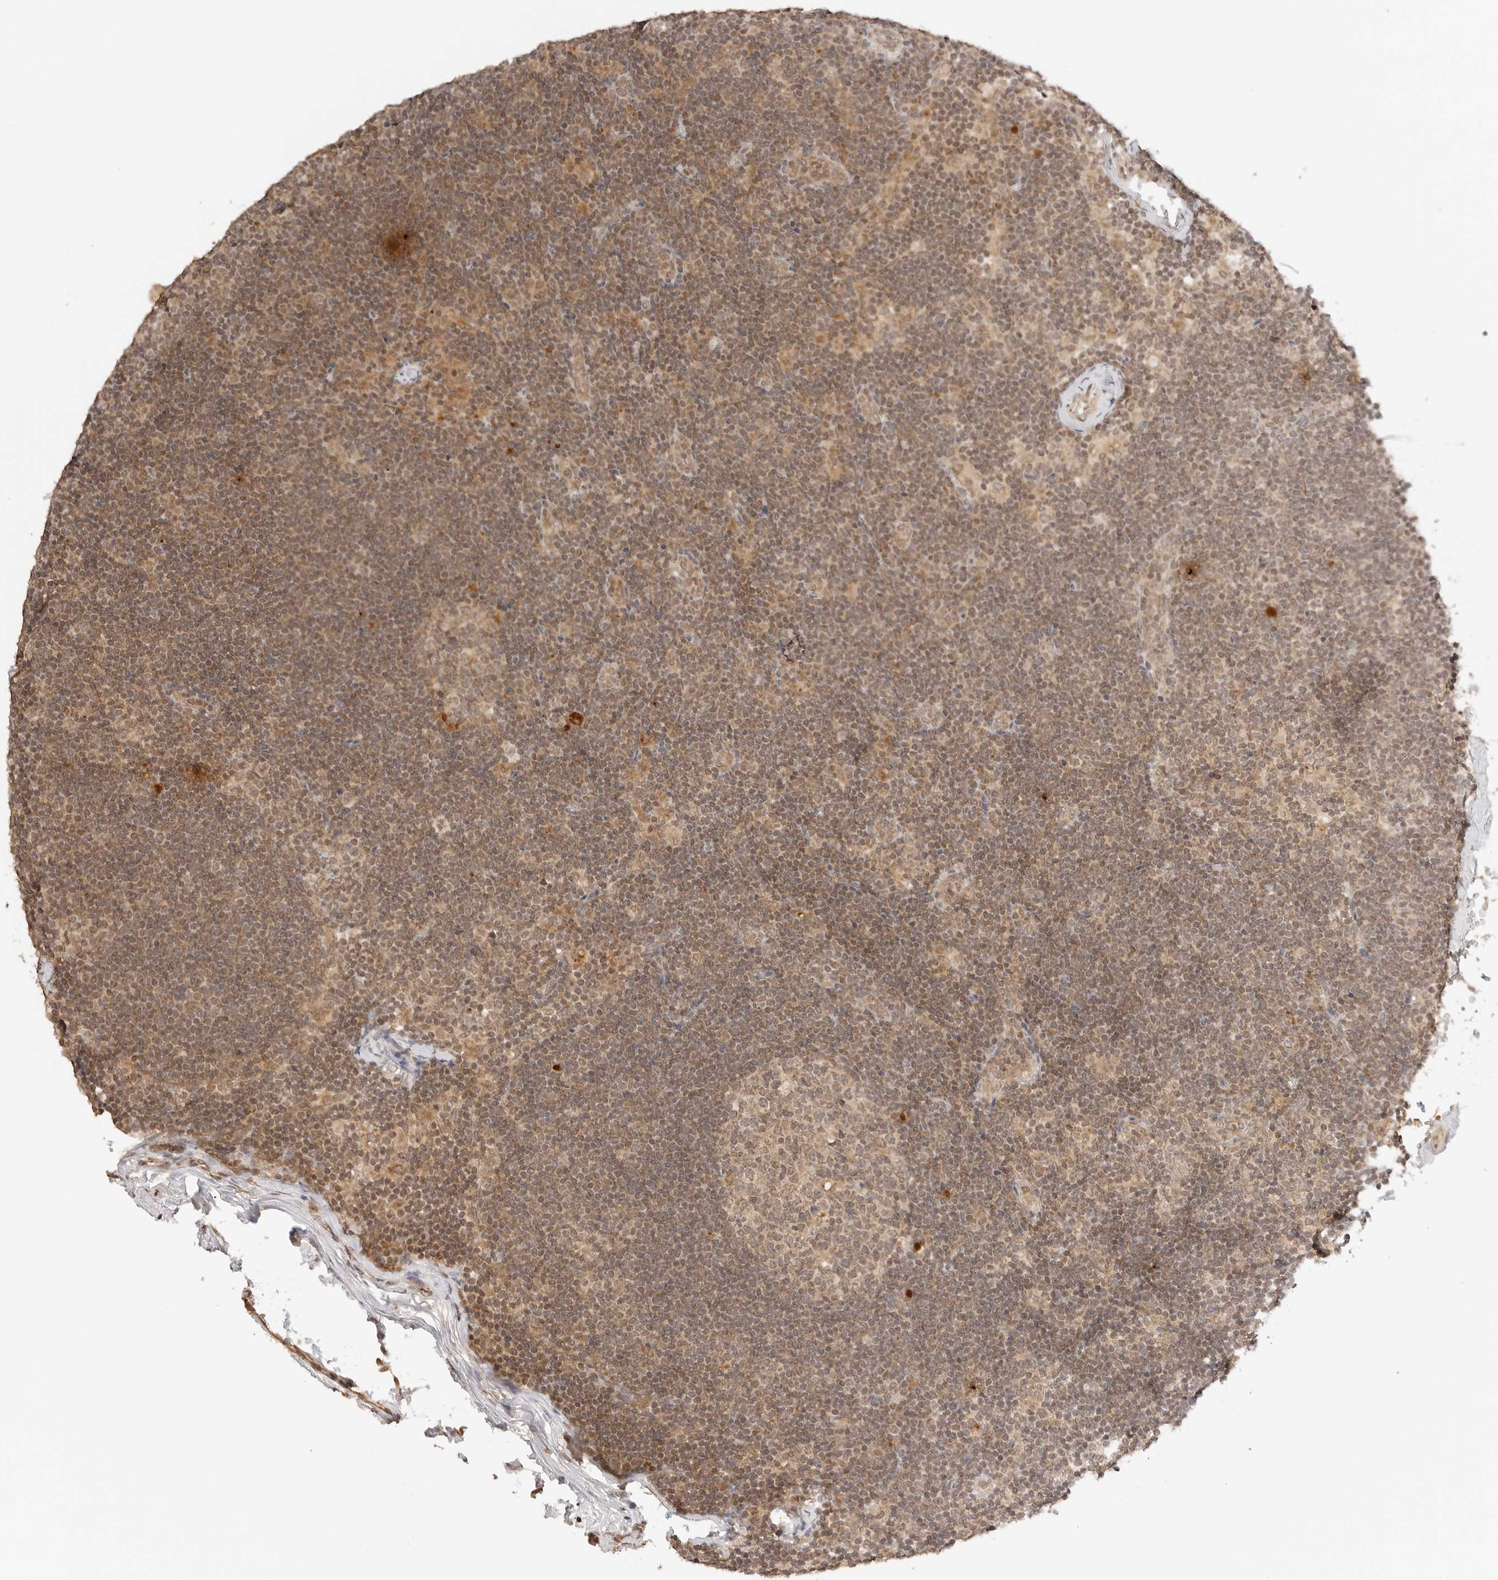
{"staining": {"intensity": "weak", "quantity": ">75%", "location": "cytoplasmic/membranous,nuclear"}, "tissue": "lymph node", "cell_type": "Germinal center cells", "image_type": "normal", "snomed": [{"axis": "morphology", "description": "Normal tissue, NOS"}, {"axis": "topography", "description": "Lymph node"}], "caption": "Weak cytoplasmic/membranous,nuclear protein expression is identified in approximately >75% of germinal center cells in lymph node. The protein is stained brown, and the nuclei are stained in blue (DAB (3,3'-diaminobenzidine) IHC with brightfield microscopy, high magnification).", "gene": "GPR34", "patient": {"sex": "female", "age": 22}}